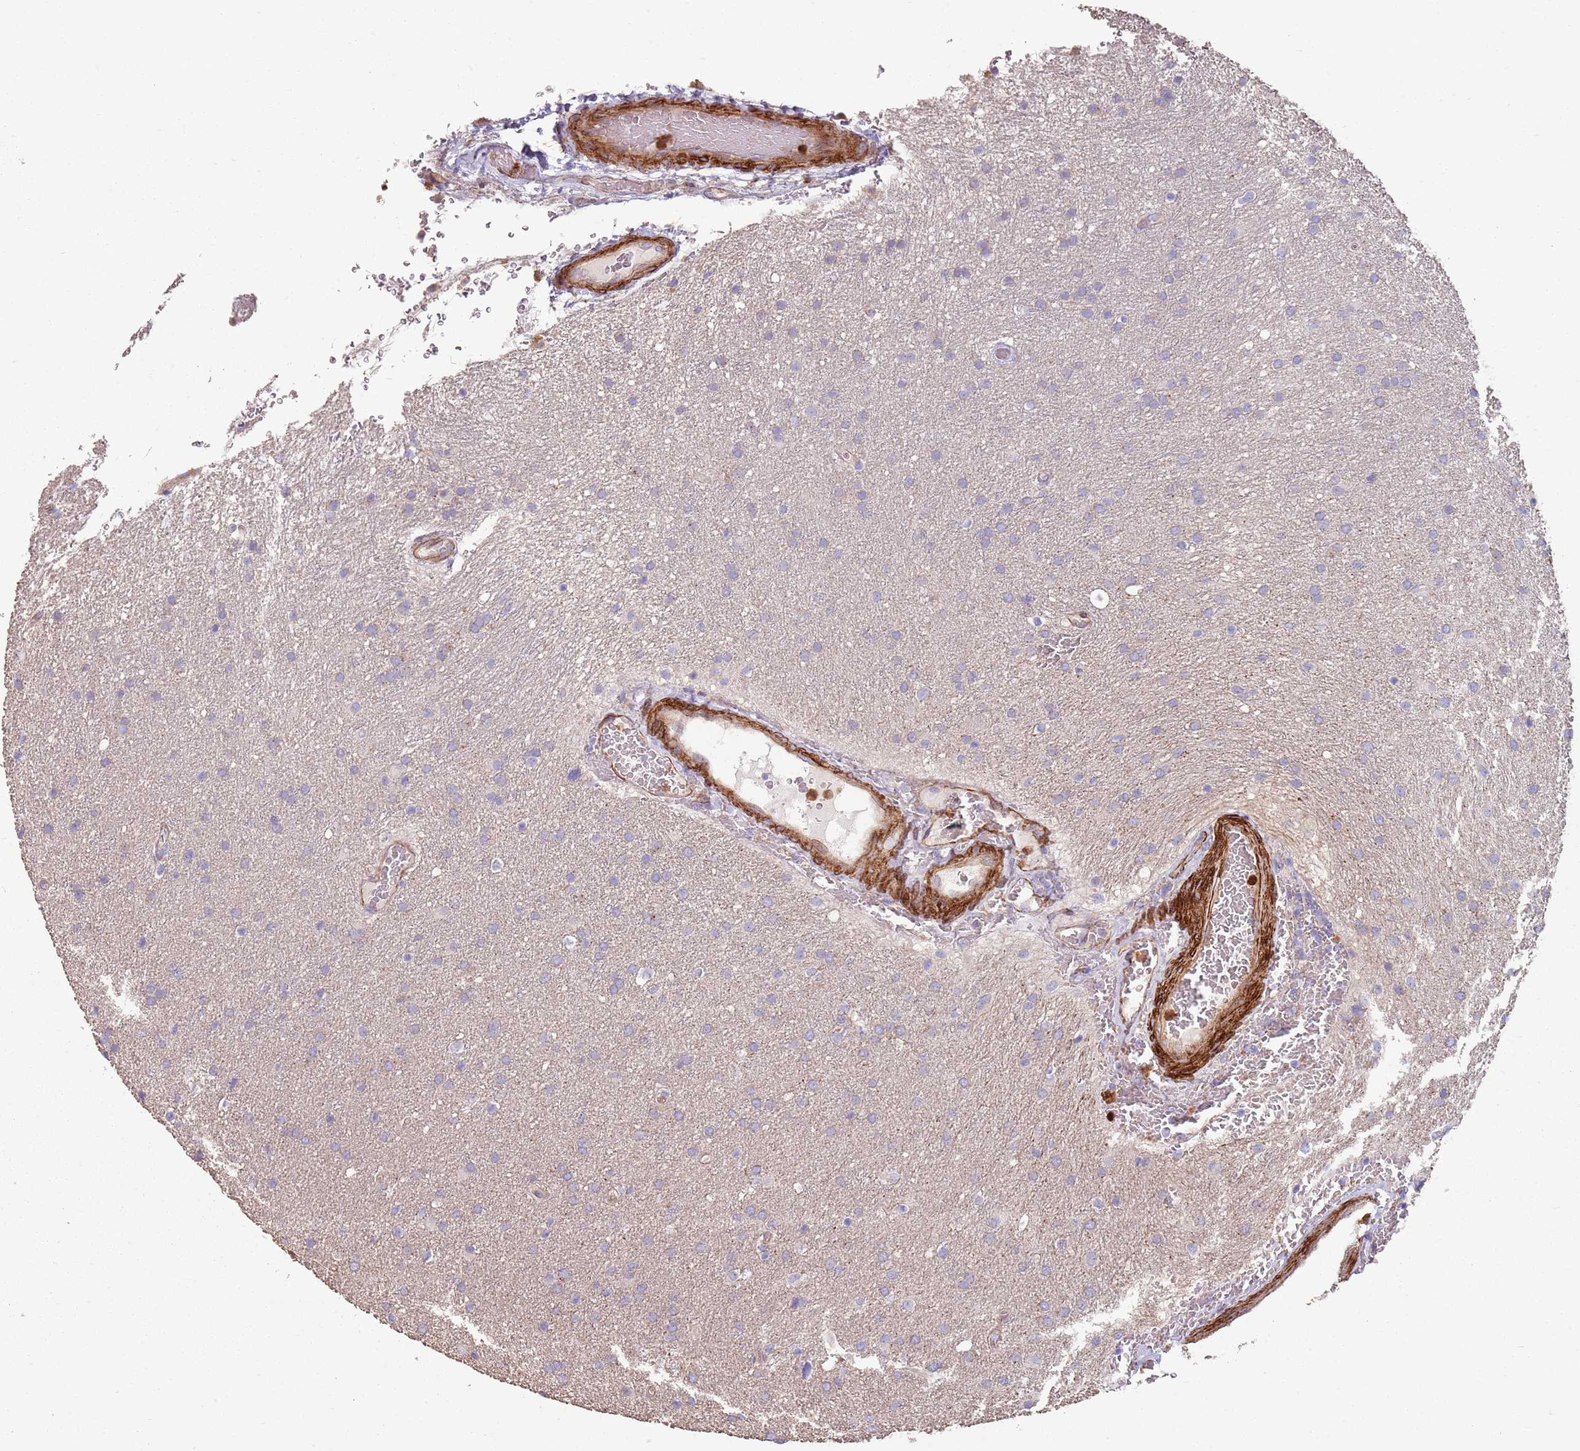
{"staining": {"intensity": "negative", "quantity": "none", "location": "none"}, "tissue": "glioma", "cell_type": "Tumor cells", "image_type": "cancer", "snomed": [{"axis": "morphology", "description": "Glioma, malignant, Low grade"}, {"axis": "topography", "description": "Brain"}], "caption": "The immunohistochemistry histopathology image has no significant expression in tumor cells of low-grade glioma (malignant) tissue.", "gene": "PHLPP2", "patient": {"sex": "female", "age": 32}}